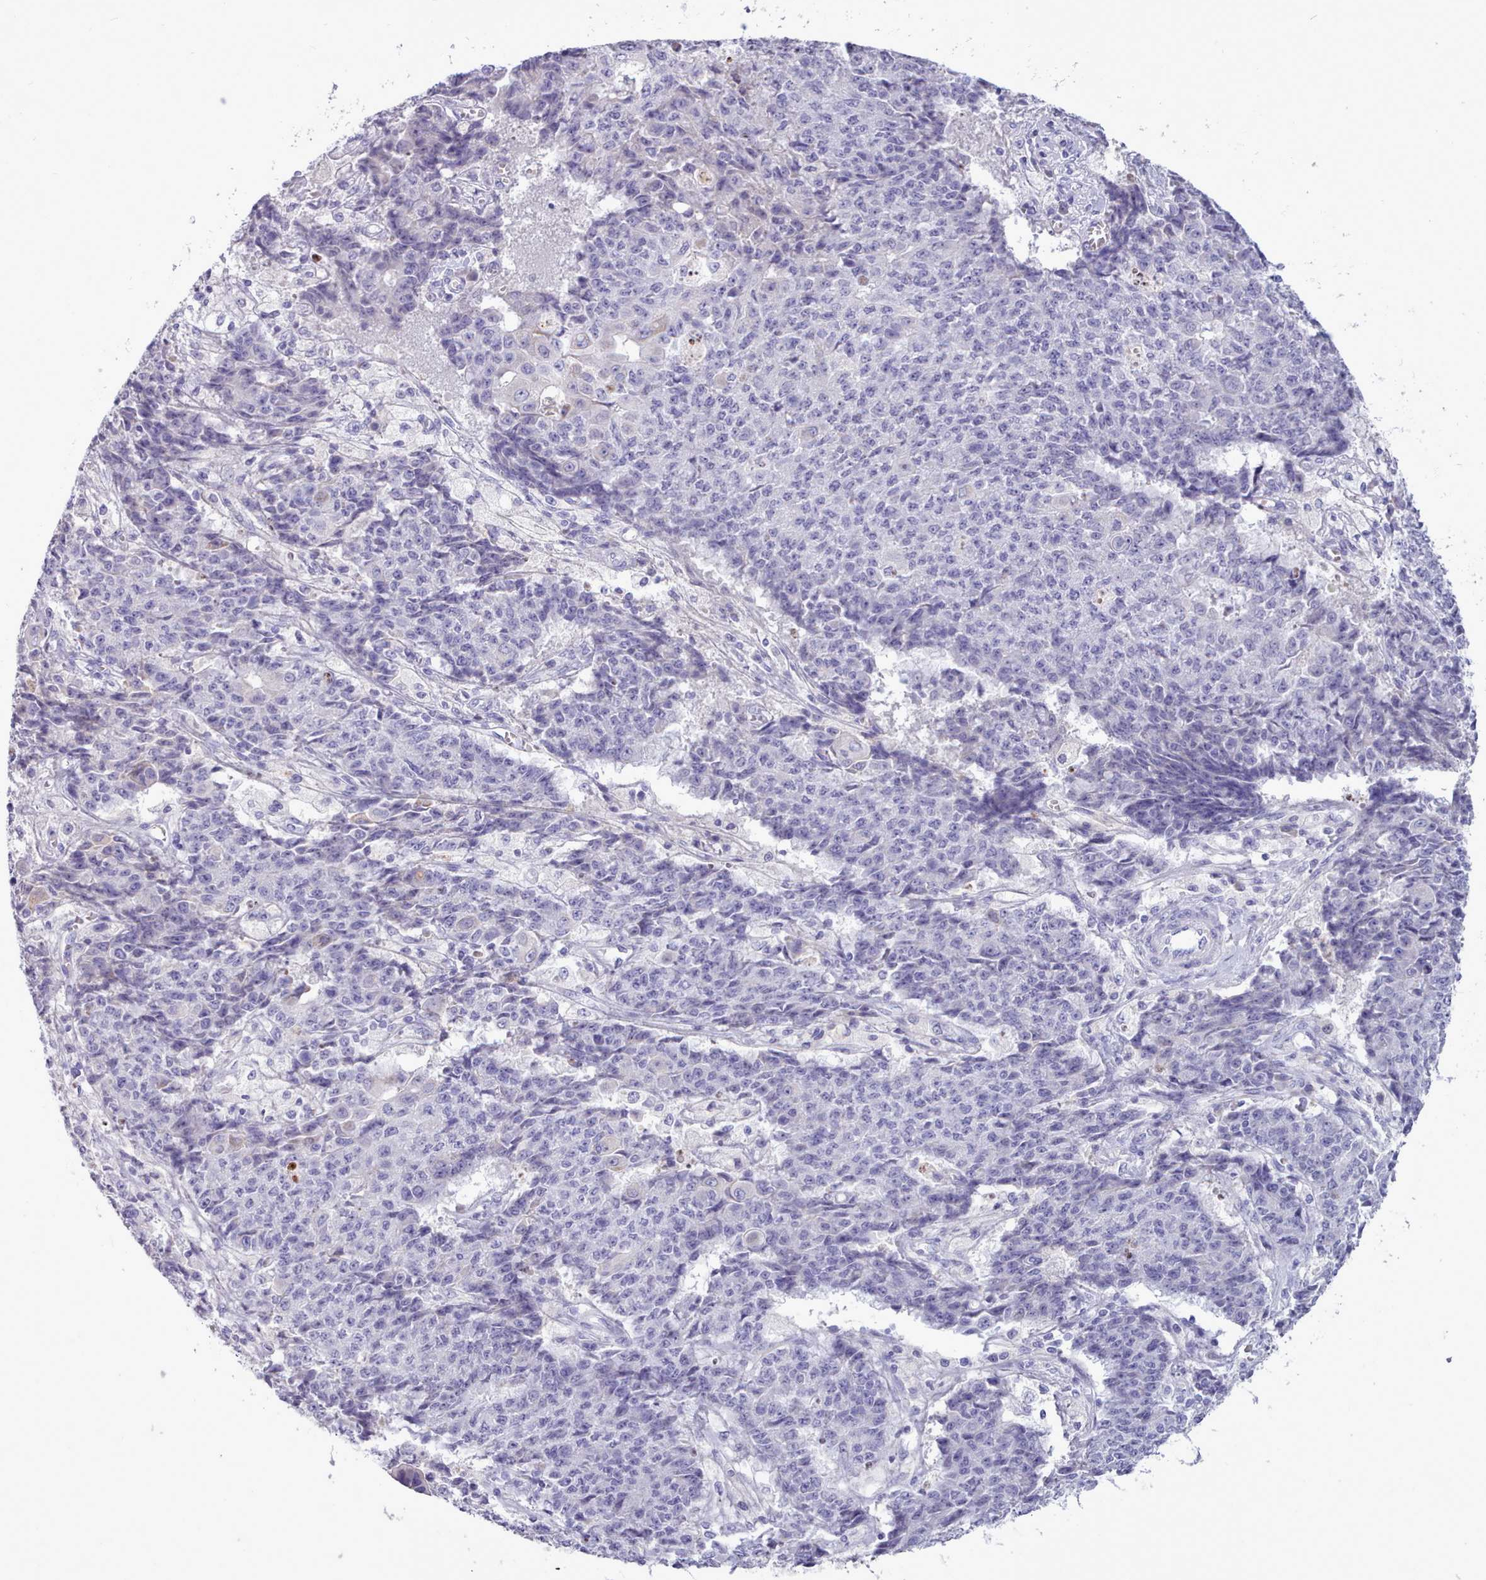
{"staining": {"intensity": "negative", "quantity": "none", "location": "none"}, "tissue": "ovarian cancer", "cell_type": "Tumor cells", "image_type": "cancer", "snomed": [{"axis": "morphology", "description": "Carcinoma, endometroid"}, {"axis": "topography", "description": "Ovary"}], "caption": "Ovarian cancer (endometroid carcinoma) stained for a protein using immunohistochemistry (IHC) exhibits no staining tumor cells.", "gene": "CYP2A13", "patient": {"sex": "female", "age": 42}}